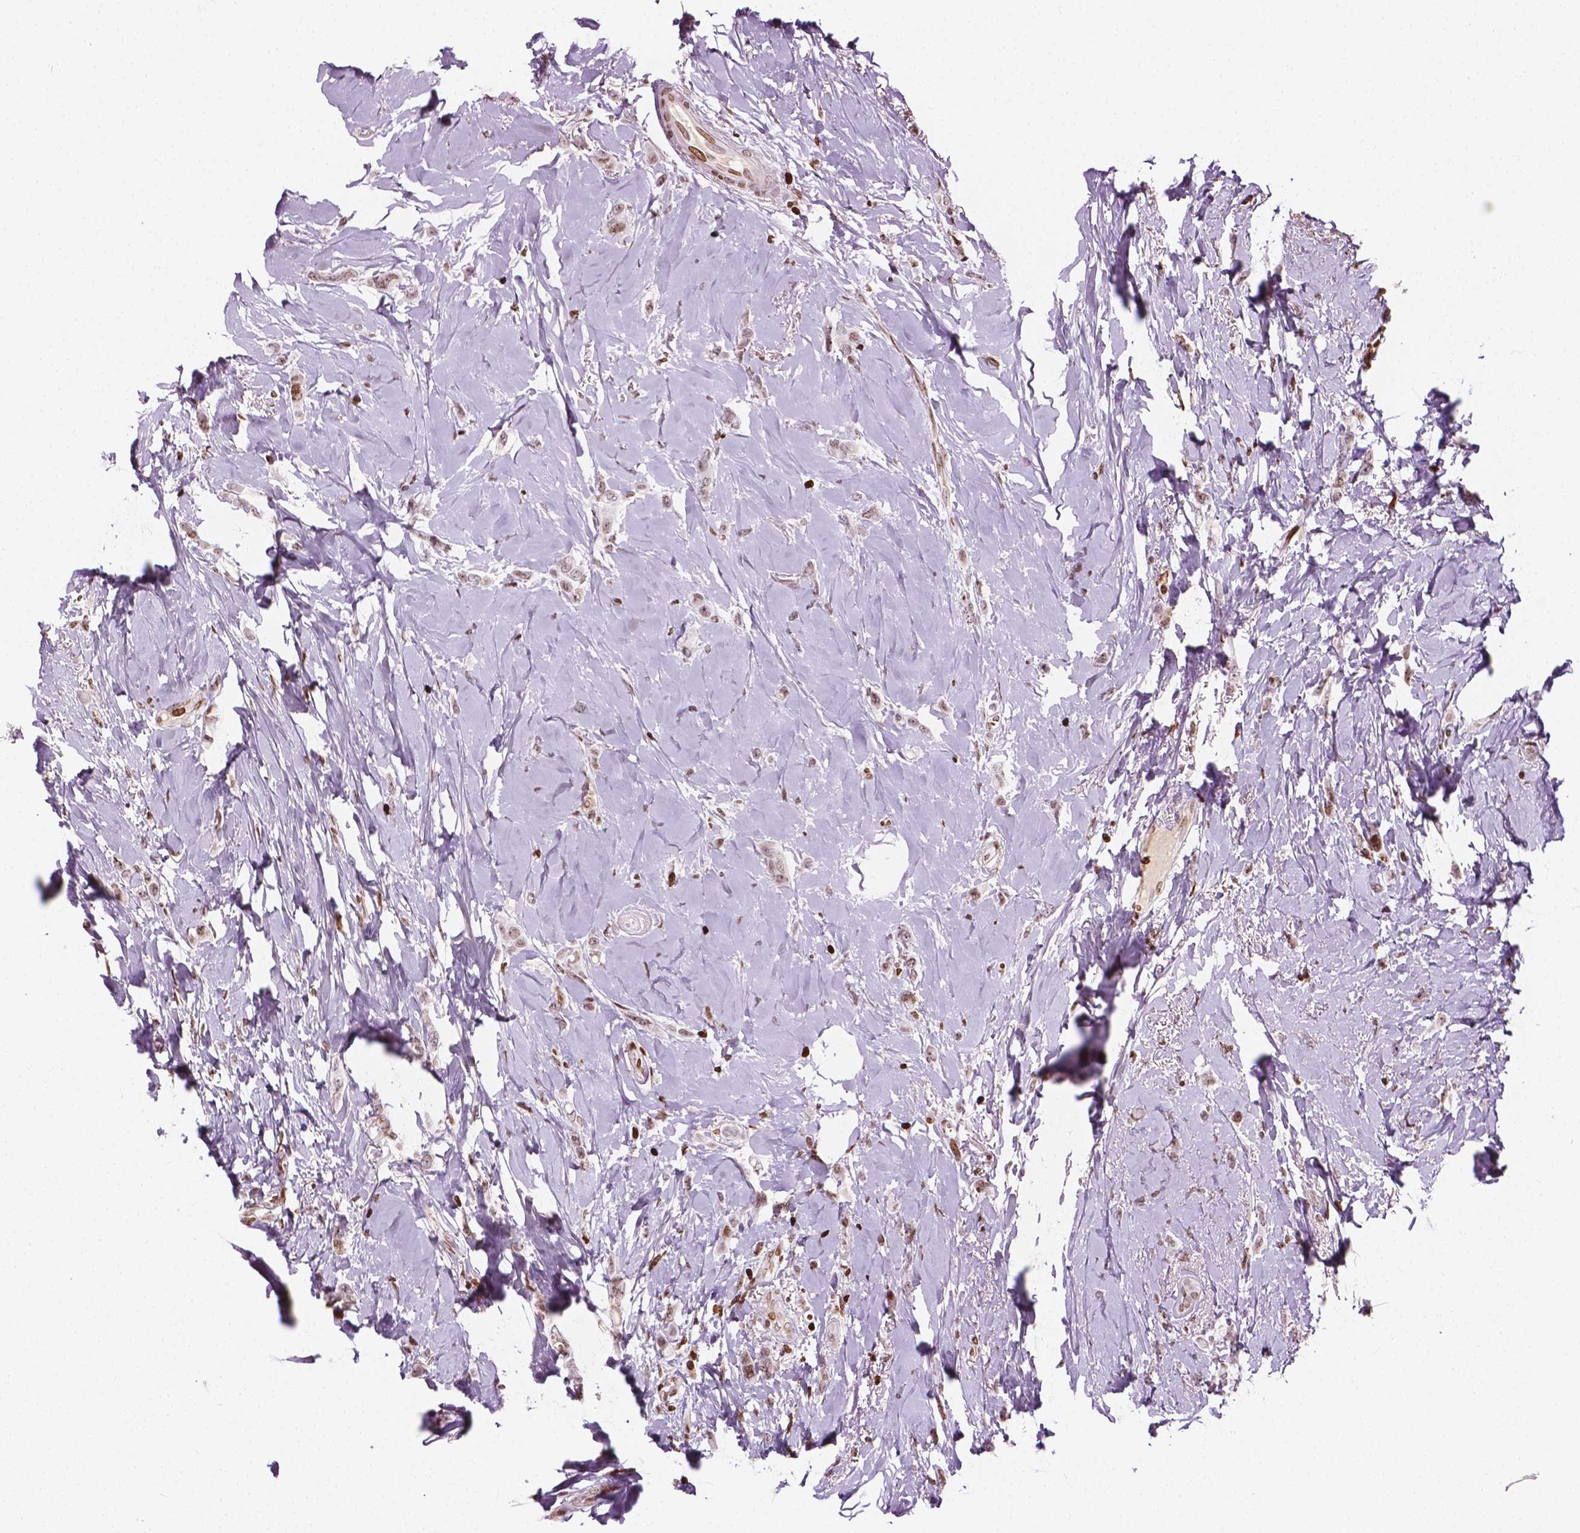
{"staining": {"intensity": "weak", "quantity": "25%-75%", "location": "nuclear"}, "tissue": "breast cancer", "cell_type": "Tumor cells", "image_type": "cancer", "snomed": [{"axis": "morphology", "description": "Lobular carcinoma"}, {"axis": "topography", "description": "Breast"}], "caption": "Protein expression analysis of human lobular carcinoma (breast) reveals weak nuclear staining in about 25%-75% of tumor cells.", "gene": "PIP4K2A", "patient": {"sex": "female", "age": 66}}